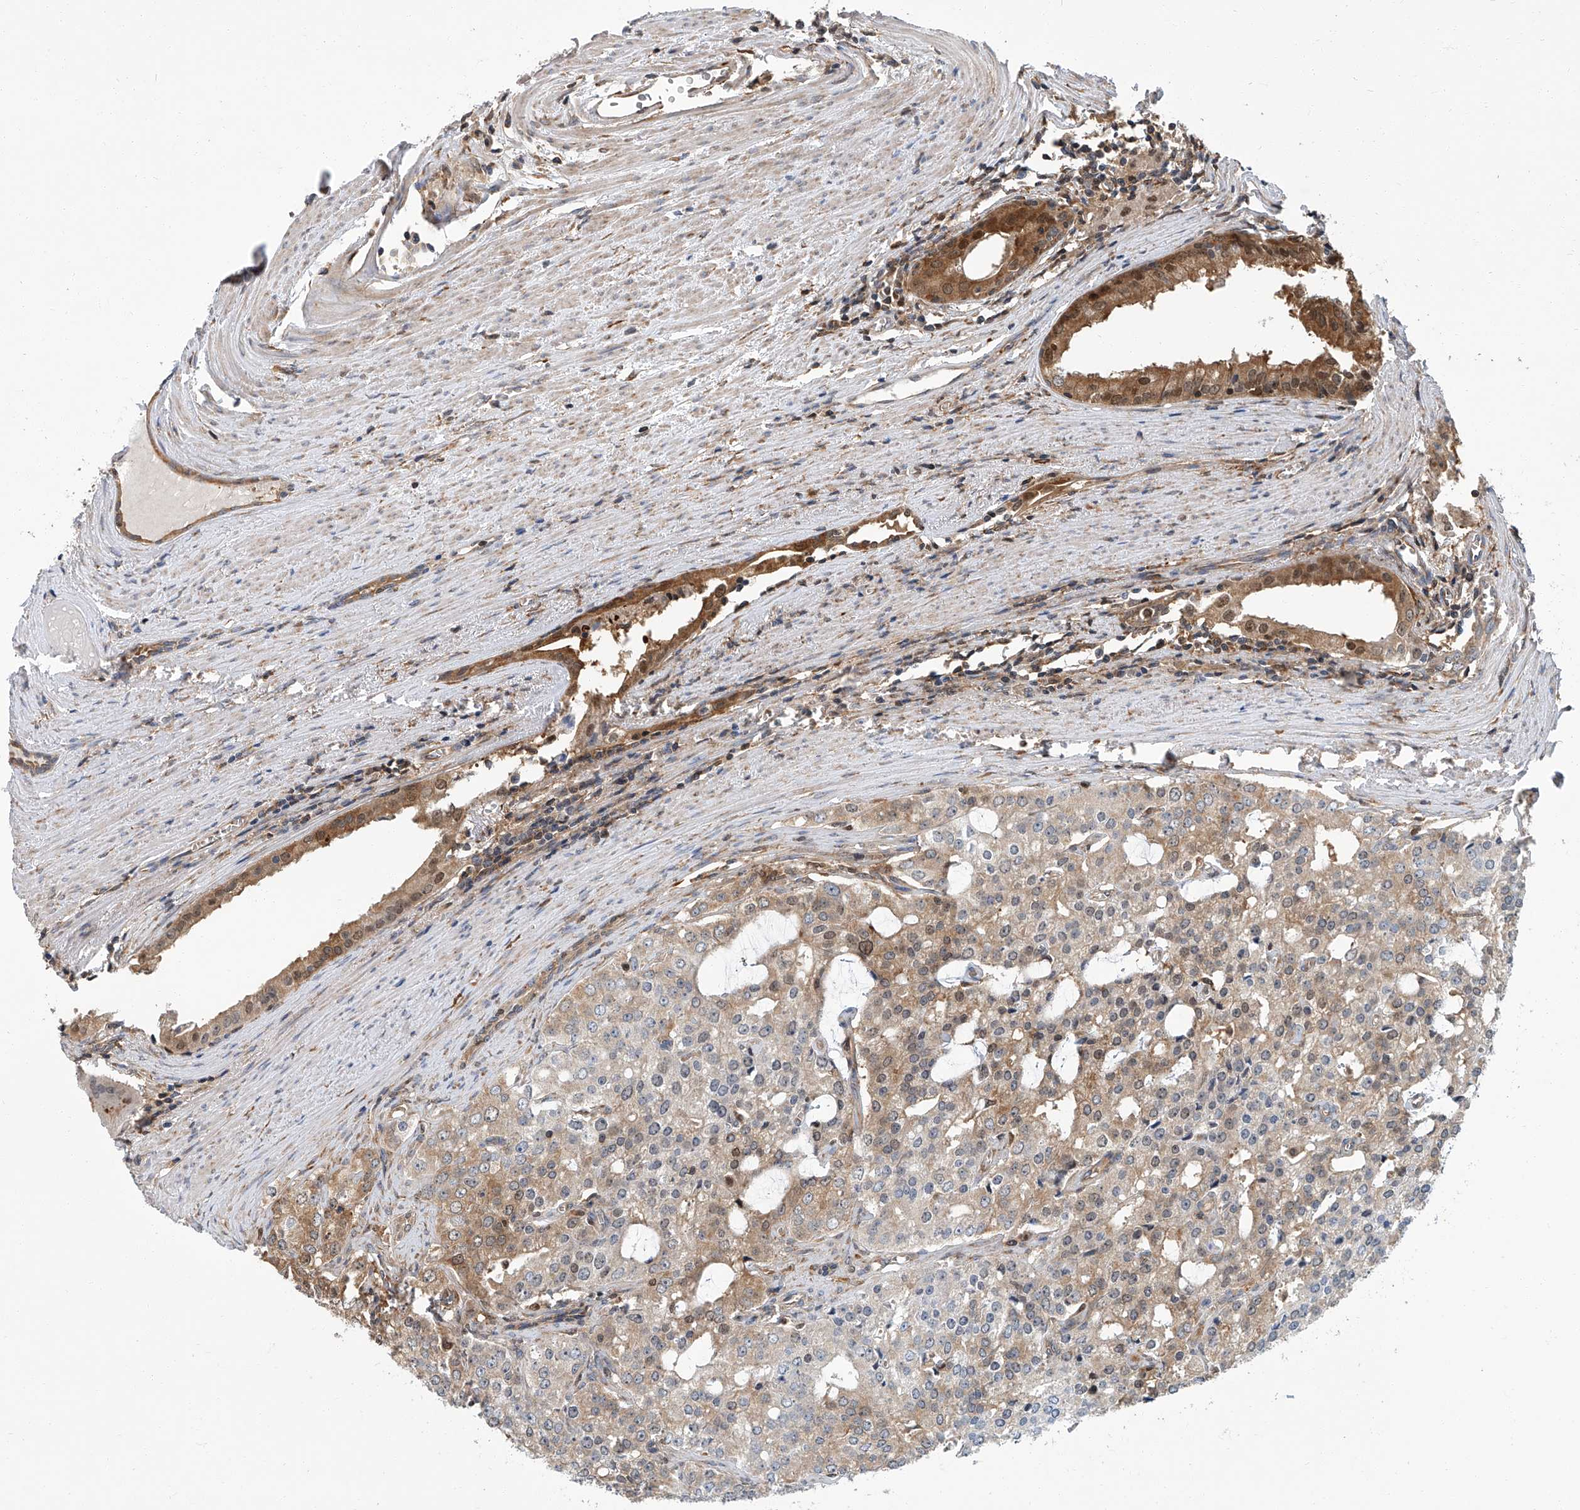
{"staining": {"intensity": "moderate", "quantity": "<25%", "location": "cytoplasmic/membranous,nuclear"}, "tissue": "prostate cancer", "cell_type": "Tumor cells", "image_type": "cancer", "snomed": [{"axis": "morphology", "description": "Adenocarcinoma, High grade"}, {"axis": "topography", "description": "Prostate"}], "caption": "Immunohistochemistry (DAB (3,3'-diaminobenzidine)) staining of prostate cancer reveals moderate cytoplasmic/membranous and nuclear protein staining in approximately <25% of tumor cells.", "gene": "PSMB10", "patient": {"sex": "male", "age": 68}}